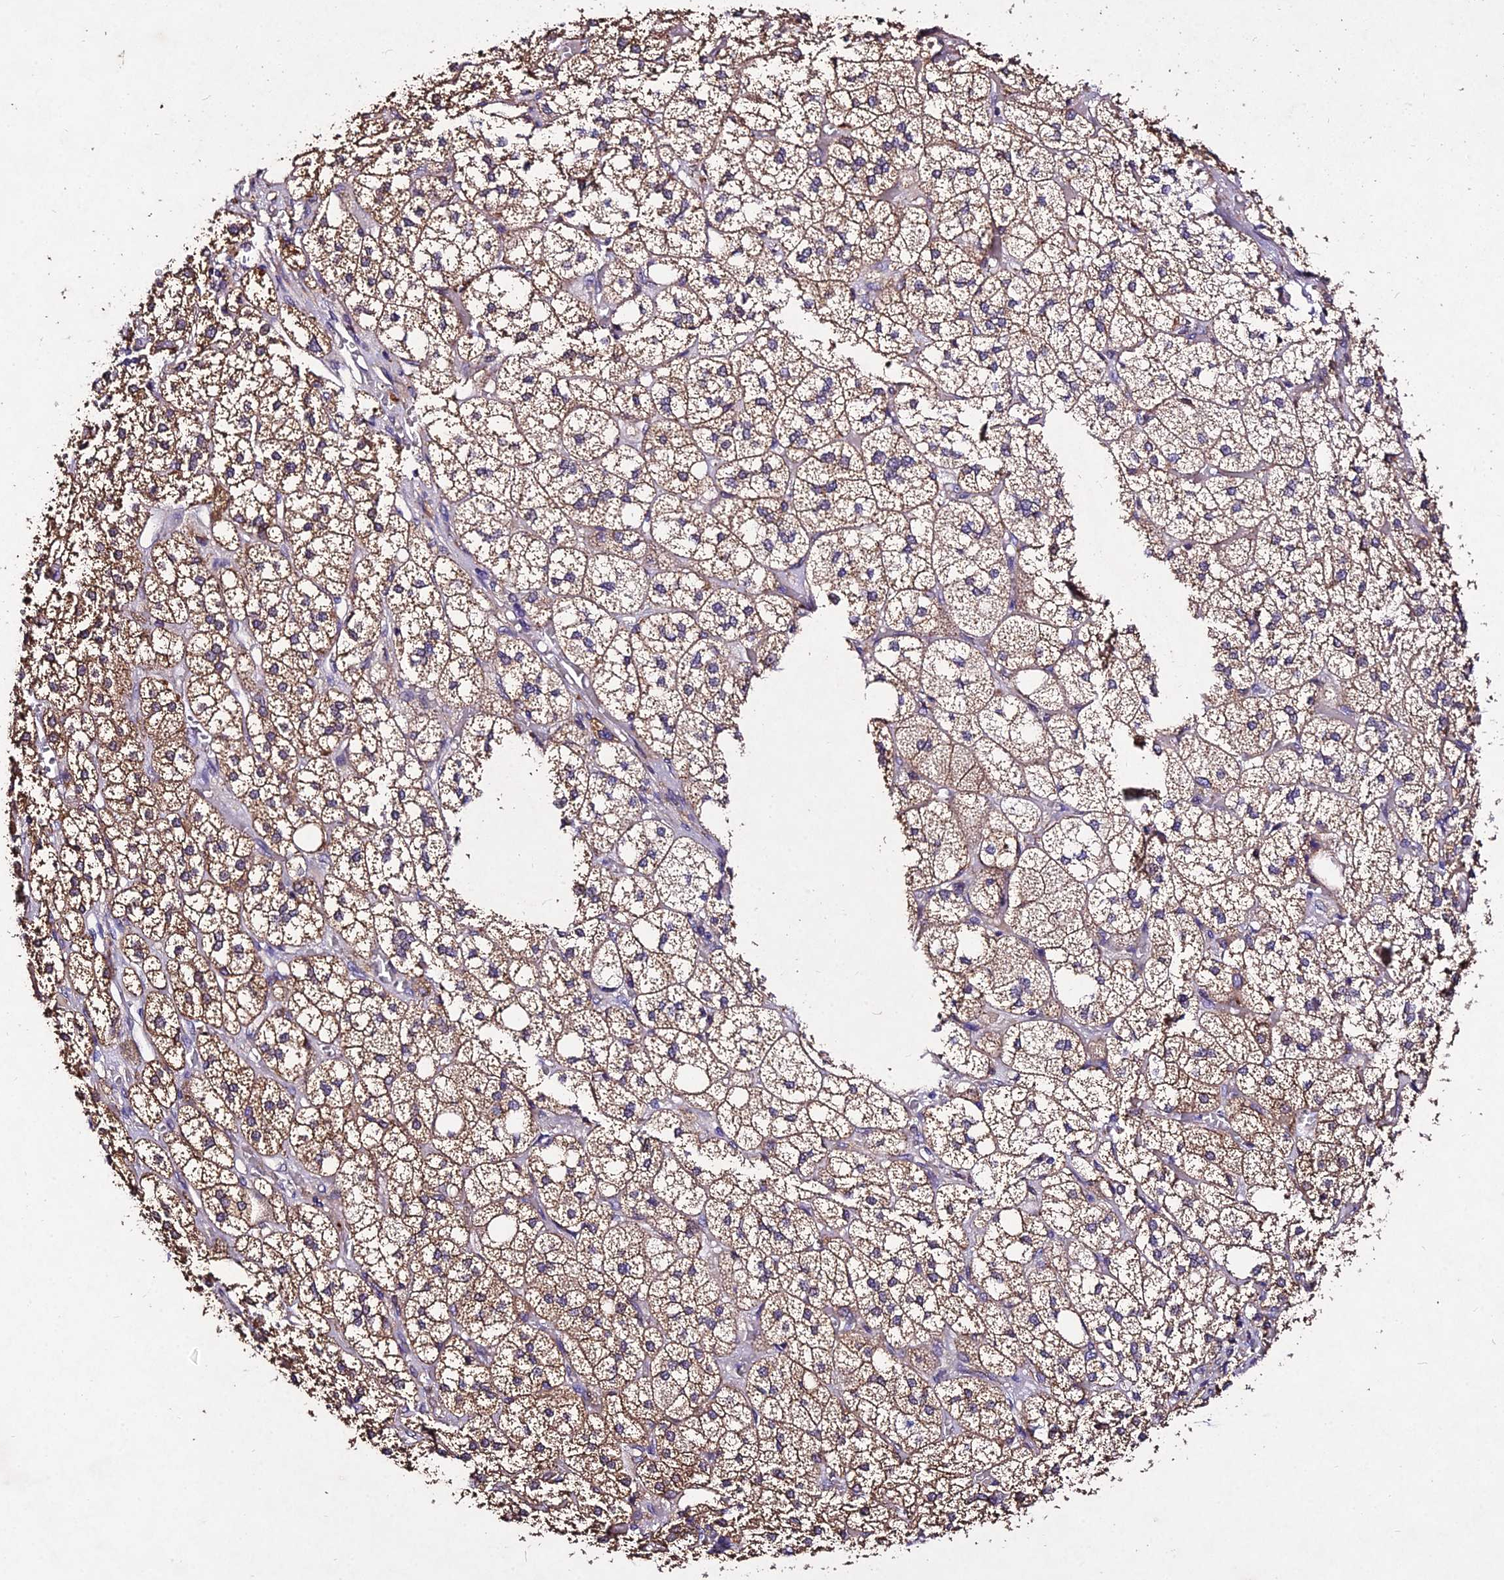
{"staining": {"intensity": "strong", "quantity": ">75%", "location": "cytoplasmic/membranous"}, "tissue": "adrenal gland", "cell_type": "Glandular cells", "image_type": "normal", "snomed": [{"axis": "morphology", "description": "Normal tissue, NOS"}, {"axis": "topography", "description": "Adrenal gland"}], "caption": "Immunohistochemistry (DAB (3,3'-diaminobenzidine)) staining of benign adrenal gland displays strong cytoplasmic/membranous protein expression in approximately >75% of glandular cells. (DAB (3,3'-diaminobenzidine) IHC with brightfield microscopy, high magnification).", "gene": "AP3M1", "patient": {"sex": "male", "age": 61}}